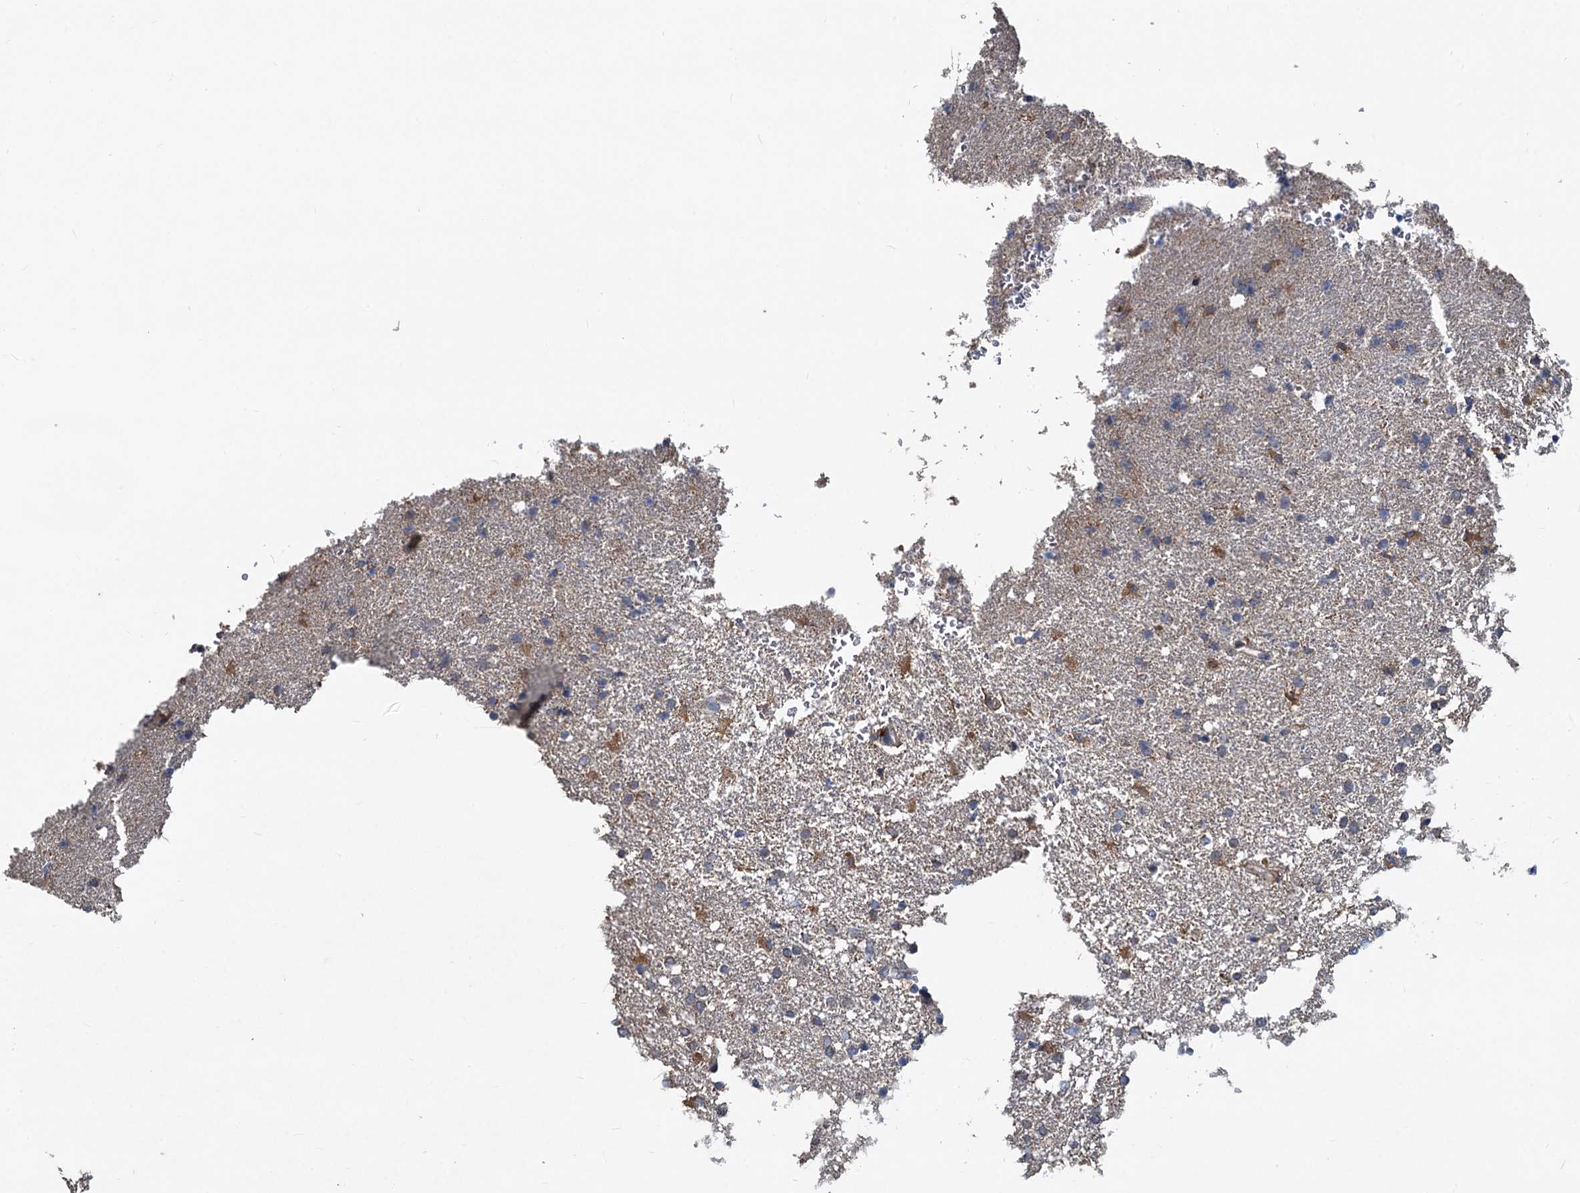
{"staining": {"intensity": "negative", "quantity": "none", "location": "none"}, "tissue": "glioma", "cell_type": "Tumor cells", "image_type": "cancer", "snomed": [{"axis": "morphology", "description": "Glioma, malignant, High grade"}, {"axis": "topography", "description": "Brain"}], "caption": "Immunohistochemistry (IHC) of glioma exhibits no positivity in tumor cells.", "gene": "OTUB1", "patient": {"sex": "male", "age": 72}}